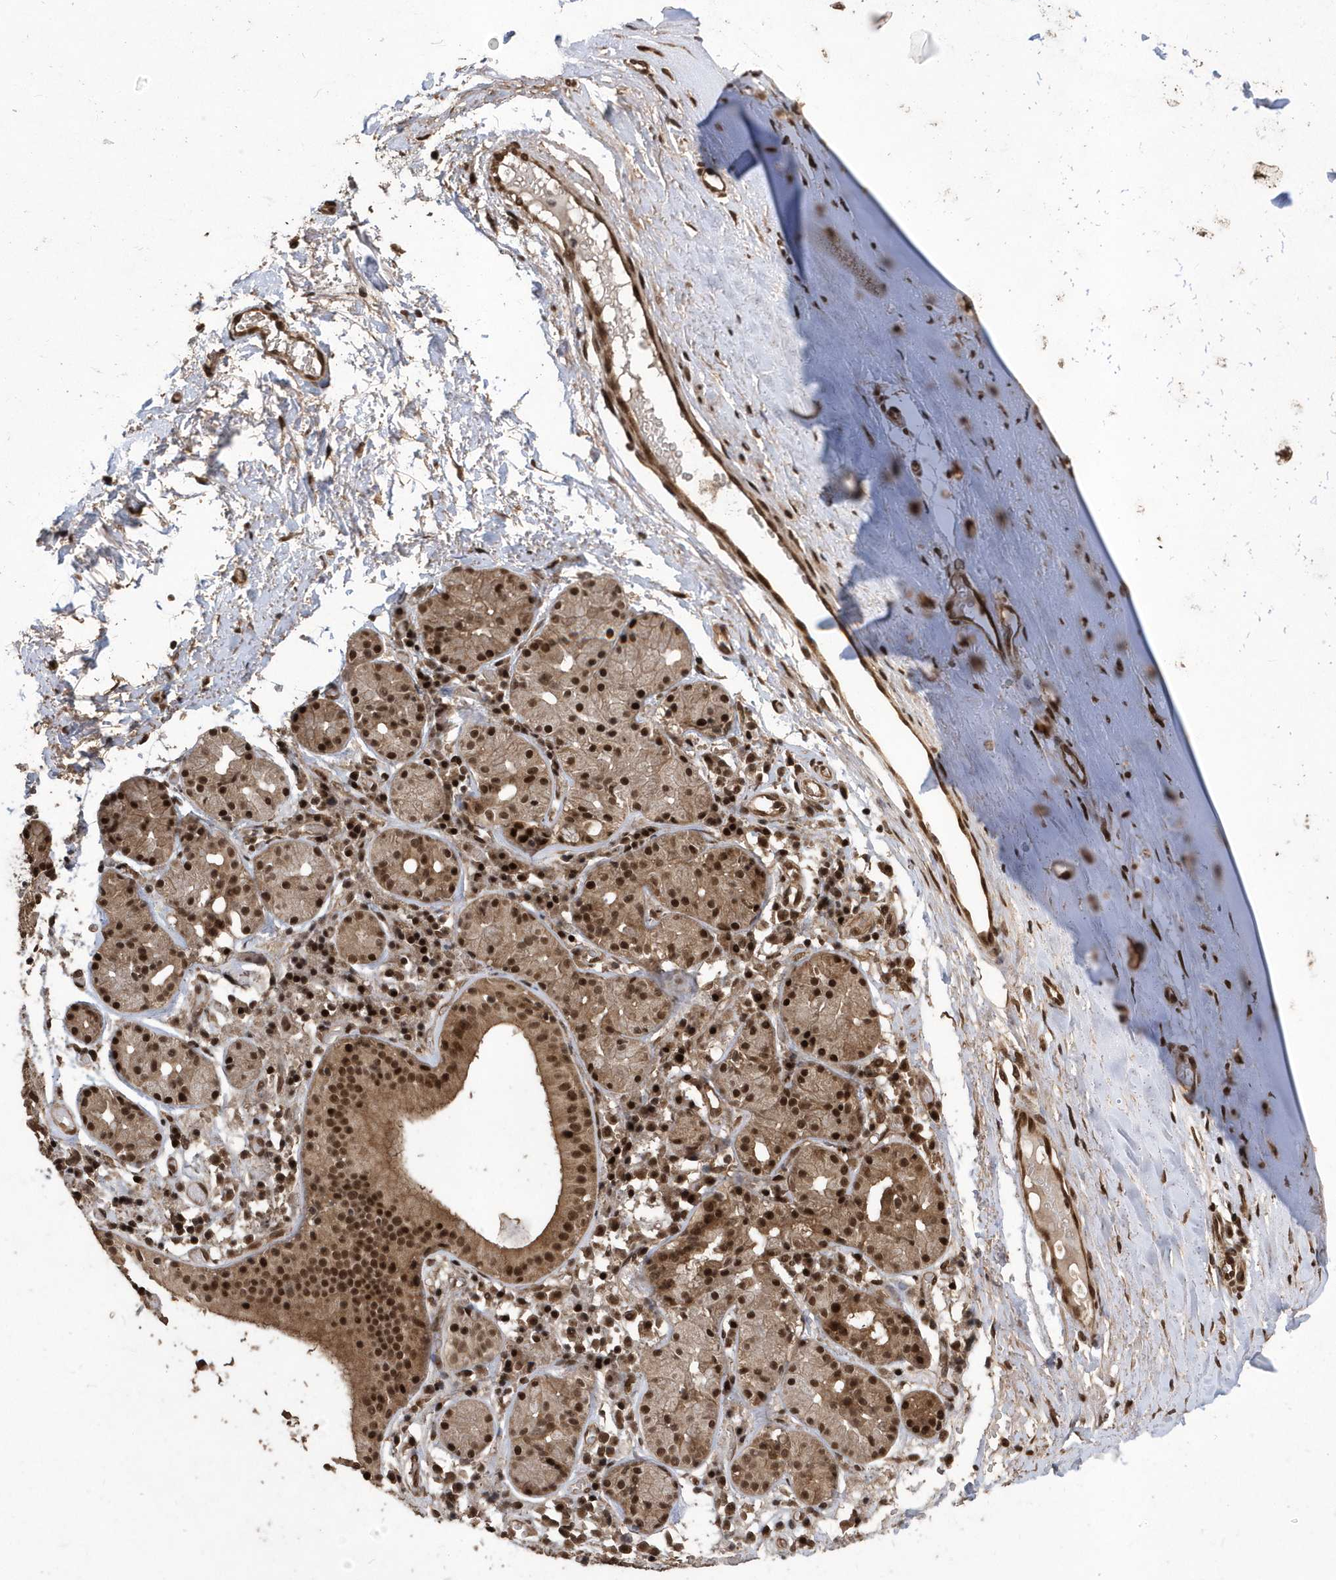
{"staining": {"intensity": "moderate", "quantity": ">75%", "location": "cytoplasmic/membranous,nuclear"}, "tissue": "soft tissue", "cell_type": "Chondrocytes", "image_type": "normal", "snomed": [{"axis": "morphology", "description": "Normal tissue, NOS"}, {"axis": "morphology", "description": "Basal cell carcinoma"}, {"axis": "topography", "description": "Cartilage tissue"}, {"axis": "topography", "description": "Nasopharynx"}, {"axis": "topography", "description": "Oral tissue"}], "caption": "DAB immunohistochemical staining of unremarkable soft tissue displays moderate cytoplasmic/membranous,nuclear protein positivity in about >75% of chondrocytes.", "gene": "INTS12", "patient": {"sex": "female", "age": 77}}